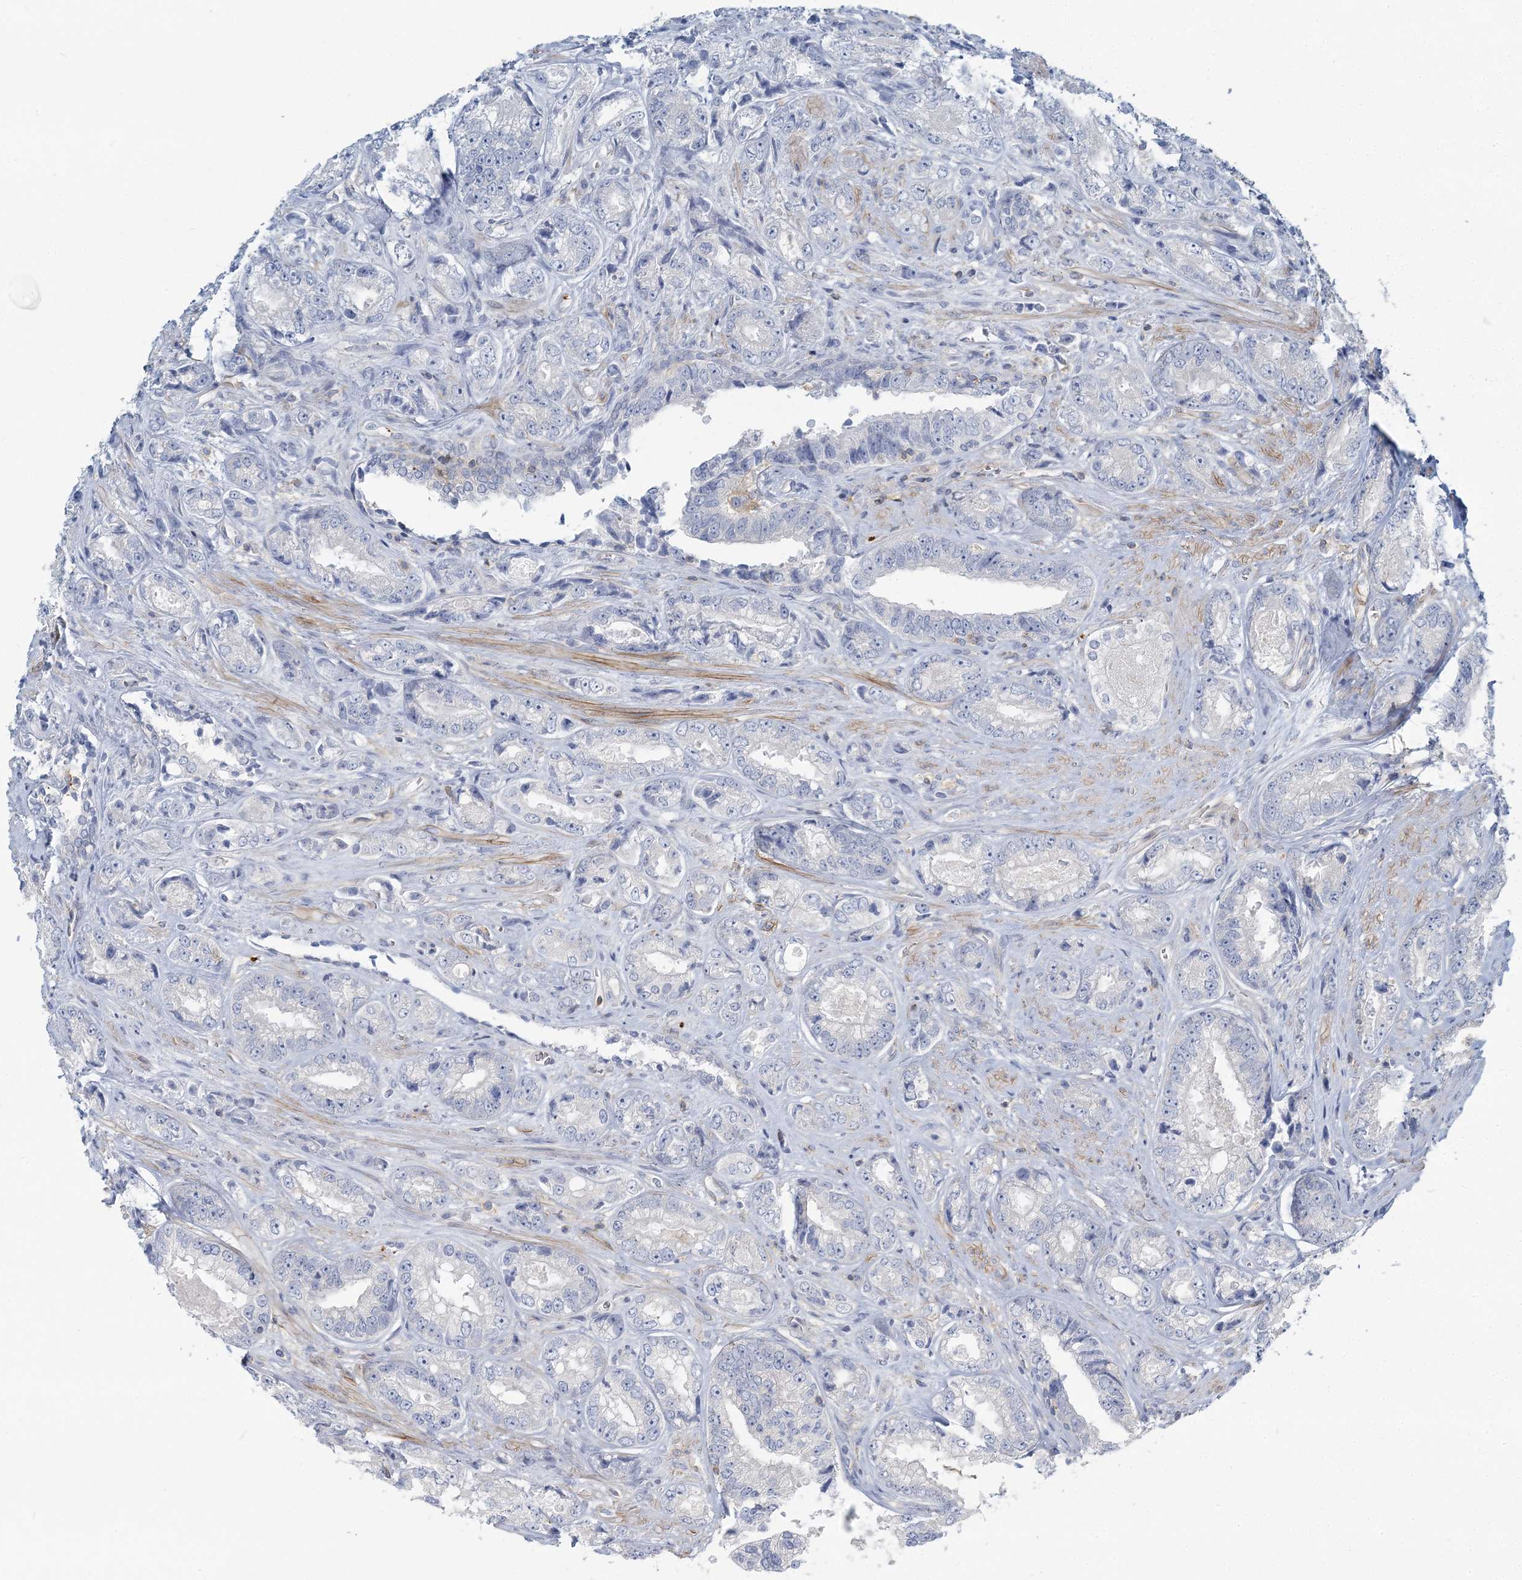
{"staining": {"intensity": "negative", "quantity": "none", "location": "none"}, "tissue": "prostate cancer", "cell_type": "Tumor cells", "image_type": "cancer", "snomed": [{"axis": "morphology", "description": "Adenocarcinoma, High grade"}, {"axis": "topography", "description": "Prostate"}], "caption": "Immunohistochemical staining of prostate cancer demonstrates no significant expression in tumor cells.", "gene": "CUEDC2", "patient": {"sex": "male", "age": 61}}